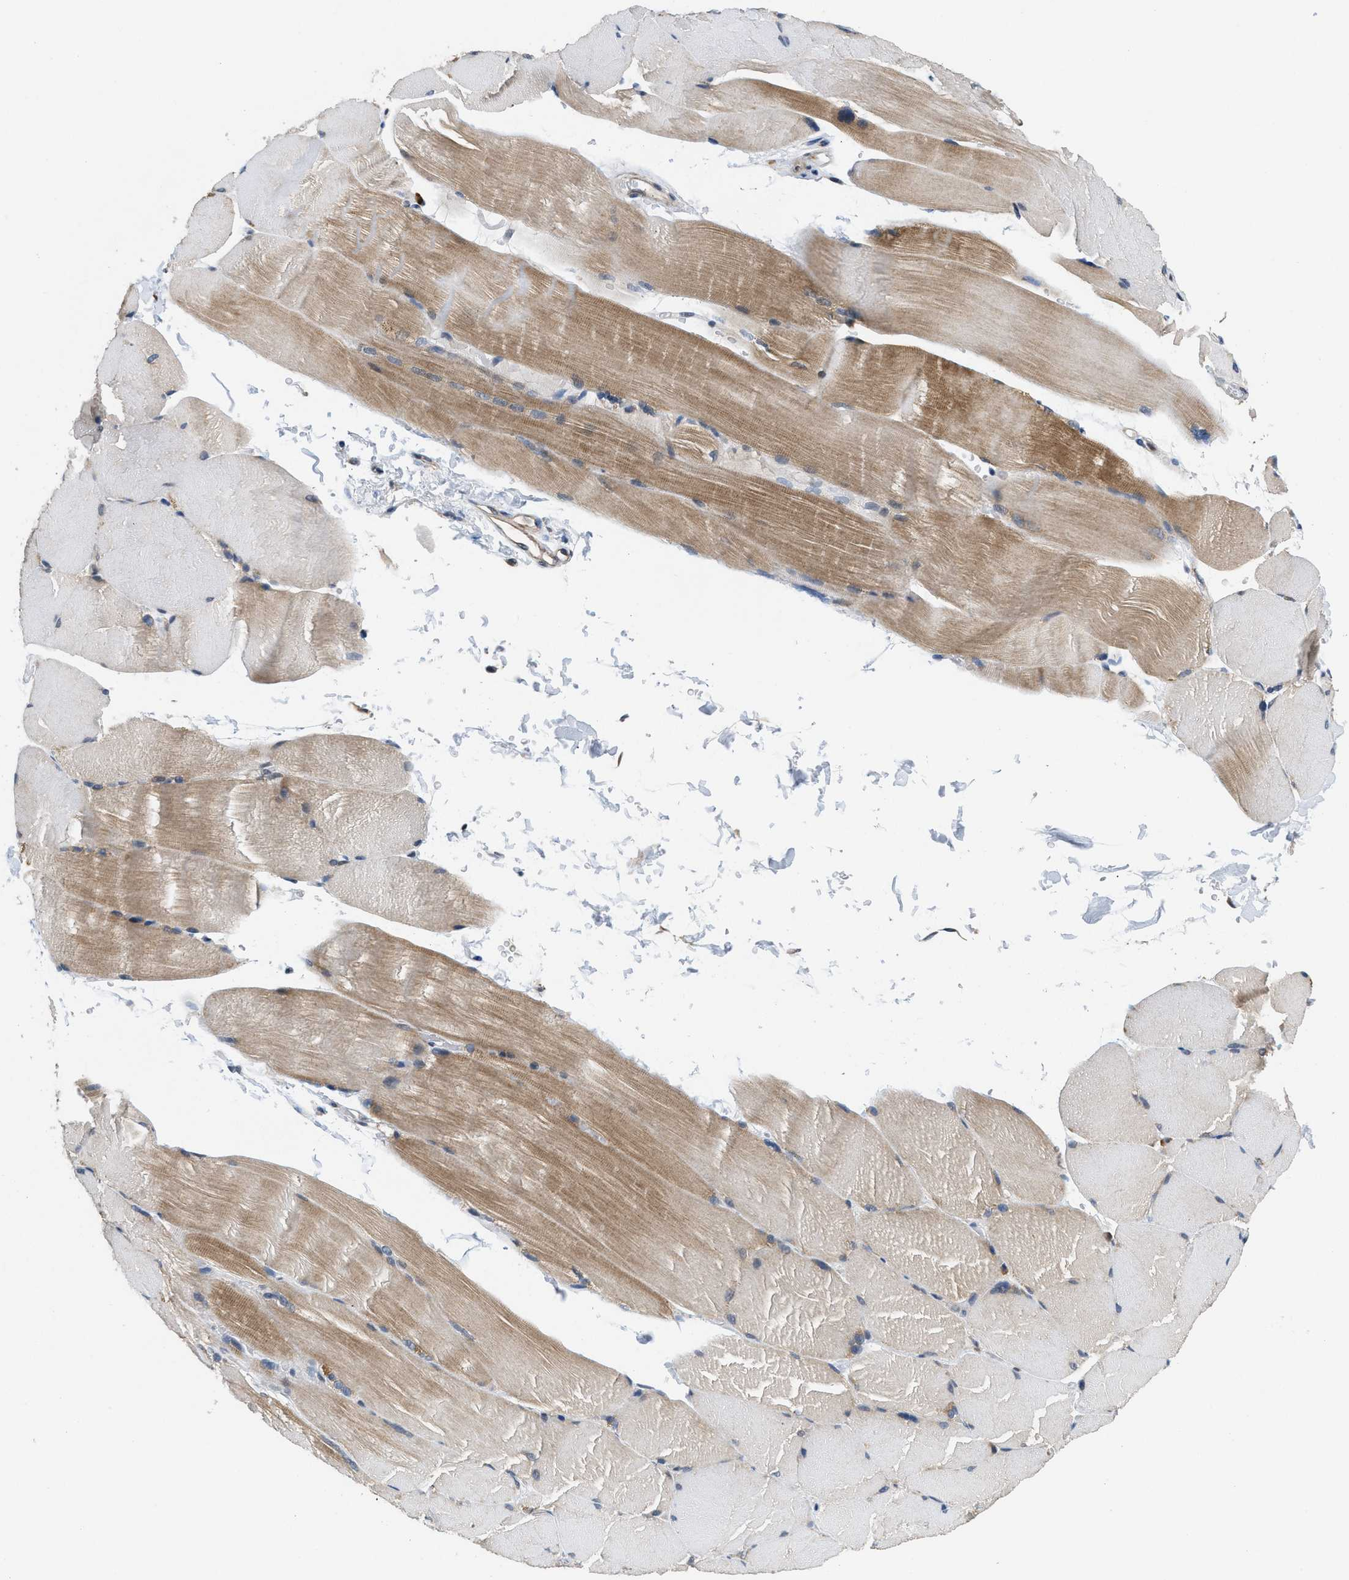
{"staining": {"intensity": "moderate", "quantity": "25%-75%", "location": "cytoplasmic/membranous"}, "tissue": "skeletal muscle", "cell_type": "Myocytes", "image_type": "normal", "snomed": [{"axis": "morphology", "description": "Normal tissue, NOS"}, {"axis": "topography", "description": "Skin"}, {"axis": "topography", "description": "Skeletal muscle"}], "caption": "Moderate cytoplasmic/membranous staining is identified in approximately 25%-75% of myocytes in normal skeletal muscle. (Stains: DAB (3,3'-diaminobenzidine) in brown, nuclei in blue, Microscopy: brightfield microscopy at high magnification).", "gene": "ATF7IP", "patient": {"sex": "male", "age": 83}}